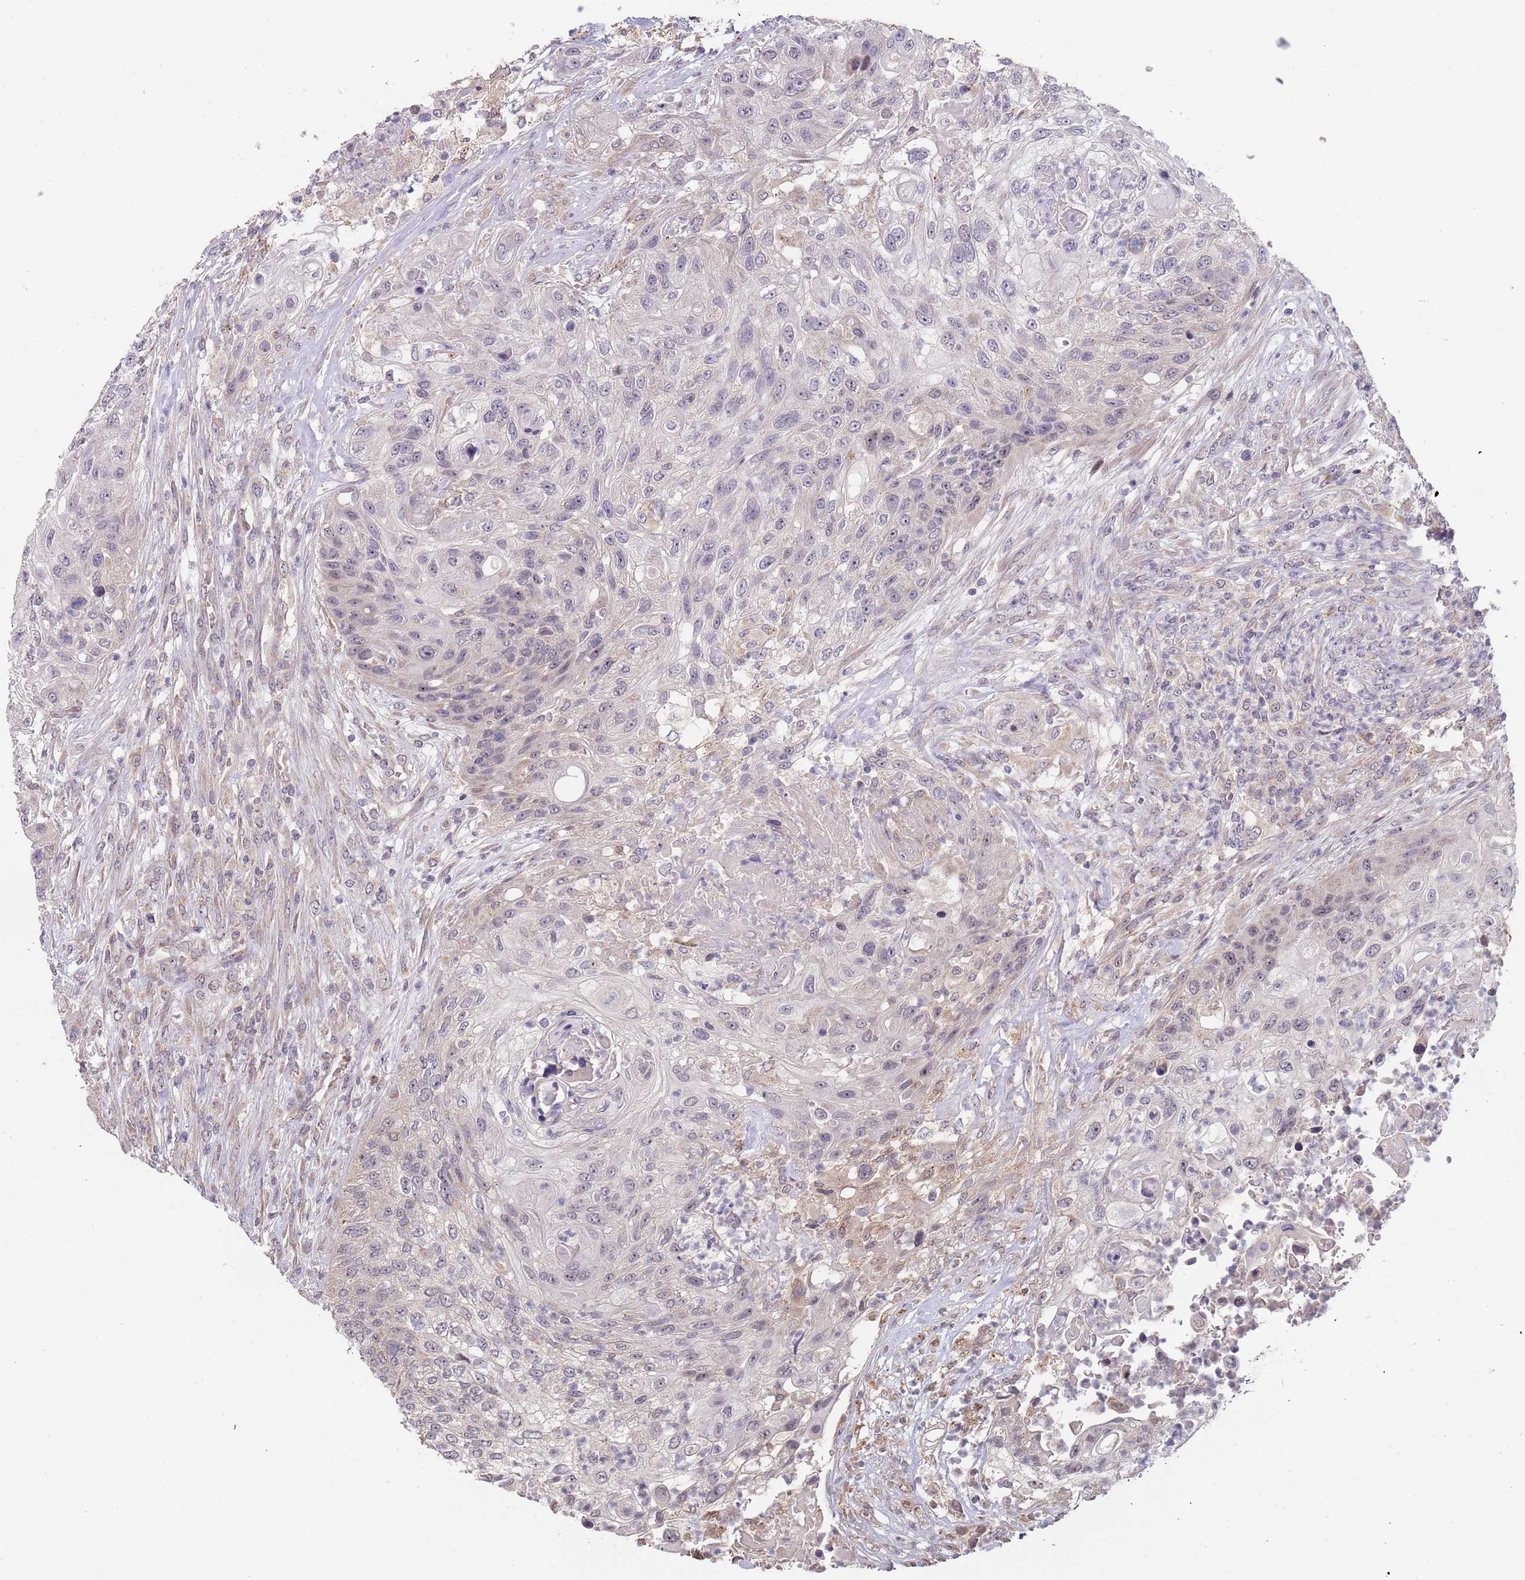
{"staining": {"intensity": "negative", "quantity": "none", "location": "none"}, "tissue": "urothelial cancer", "cell_type": "Tumor cells", "image_type": "cancer", "snomed": [{"axis": "morphology", "description": "Urothelial carcinoma, High grade"}, {"axis": "topography", "description": "Urinary bladder"}], "caption": "The image demonstrates no significant expression in tumor cells of urothelial cancer.", "gene": "TMEM64", "patient": {"sex": "female", "age": 60}}